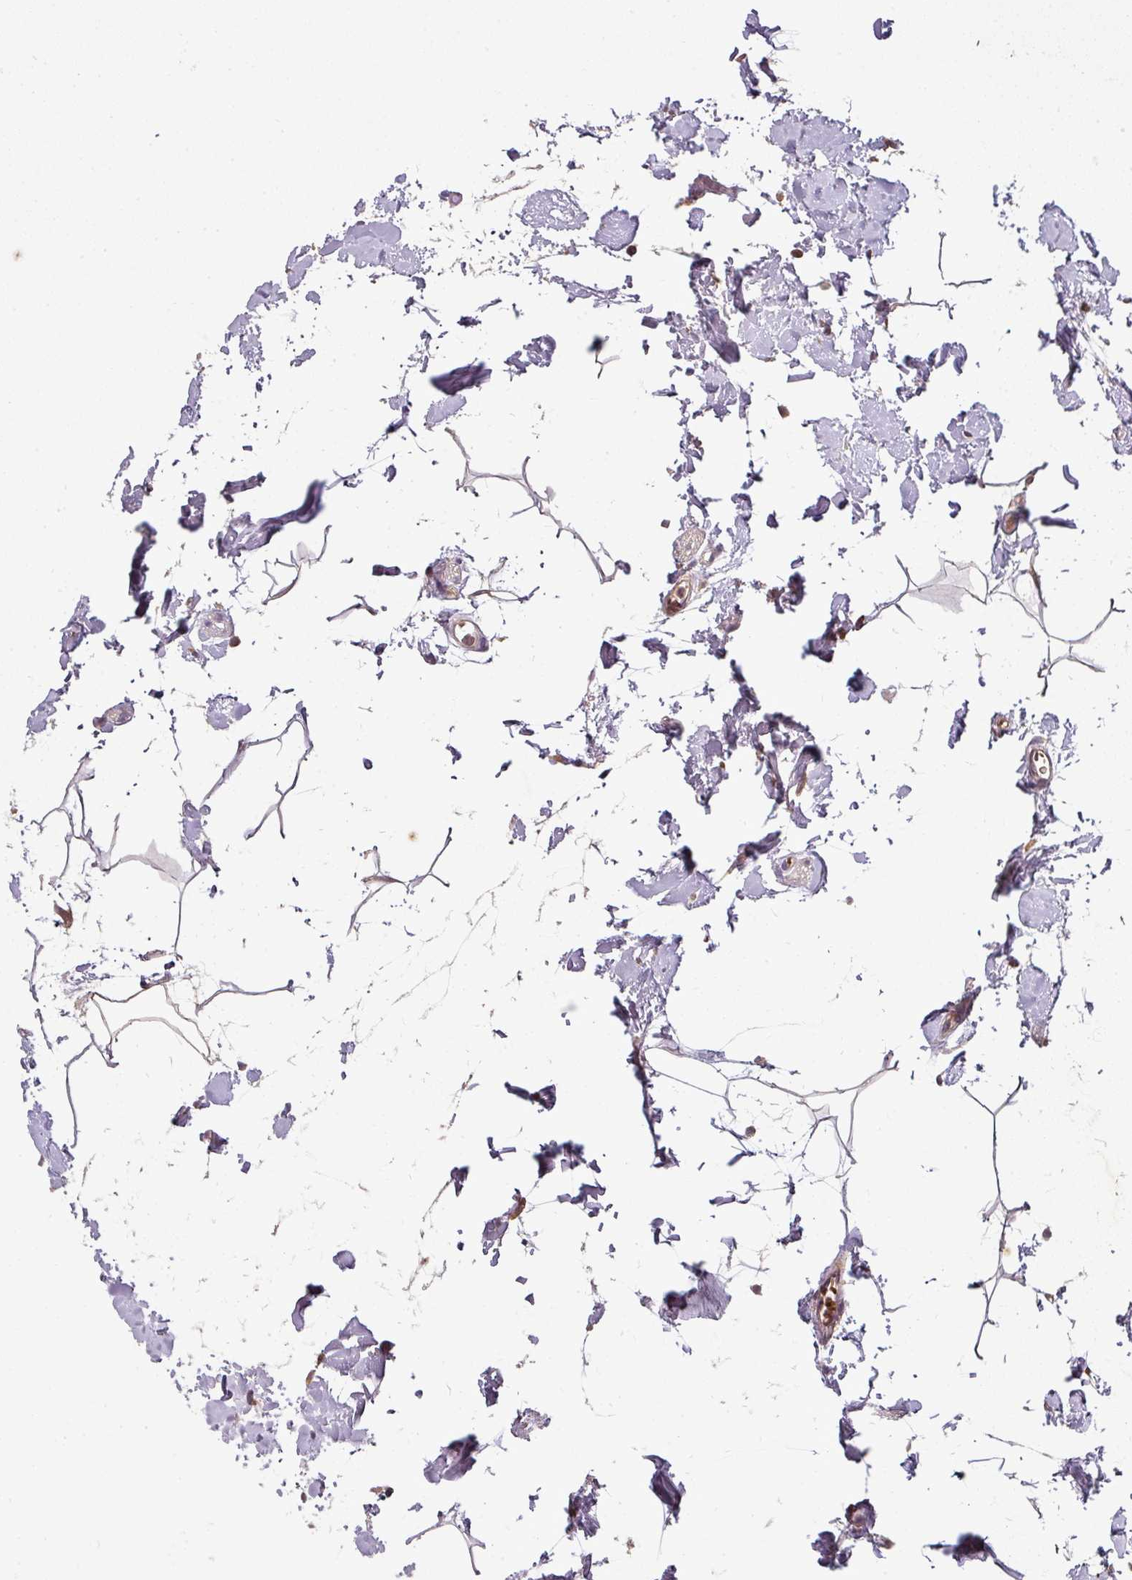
{"staining": {"intensity": "weak", "quantity": ">75%", "location": "cytoplasmic/membranous"}, "tissue": "colon", "cell_type": "Endothelial cells", "image_type": "normal", "snomed": [{"axis": "morphology", "description": "Normal tissue, NOS"}, {"axis": "topography", "description": "Colon"}], "caption": "Immunohistochemistry (IHC) of benign colon exhibits low levels of weak cytoplasmic/membranous staining in approximately >75% of endothelial cells.", "gene": "SPCS3", "patient": {"sex": "female", "age": 84}}